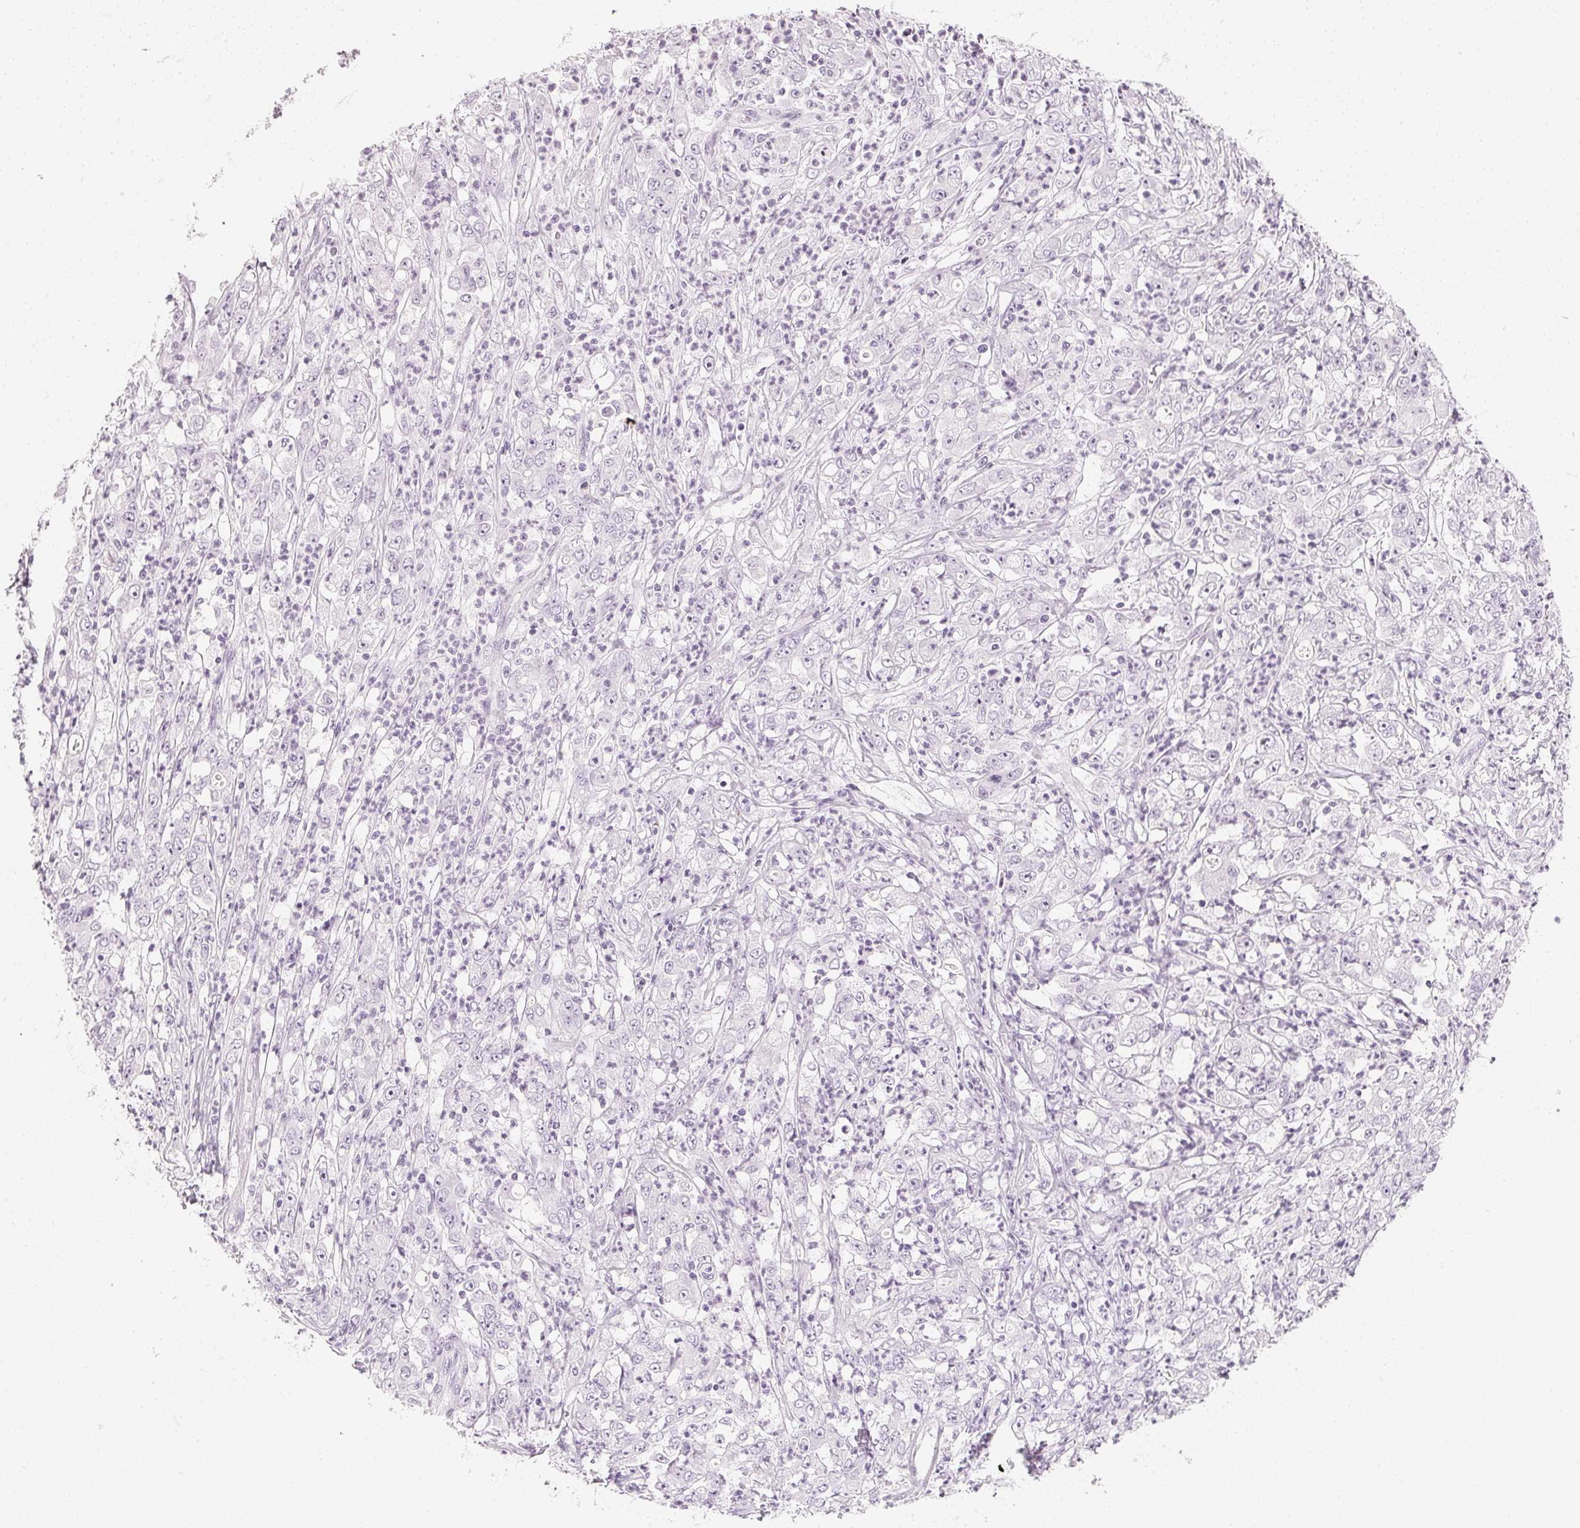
{"staining": {"intensity": "negative", "quantity": "none", "location": "none"}, "tissue": "stomach cancer", "cell_type": "Tumor cells", "image_type": "cancer", "snomed": [{"axis": "morphology", "description": "Adenocarcinoma, NOS"}, {"axis": "topography", "description": "Stomach, lower"}], "caption": "Human stomach adenocarcinoma stained for a protein using immunohistochemistry (IHC) demonstrates no positivity in tumor cells.", "gene": "SLC22A8", "patient": {"sex": "female", "age": 71}}